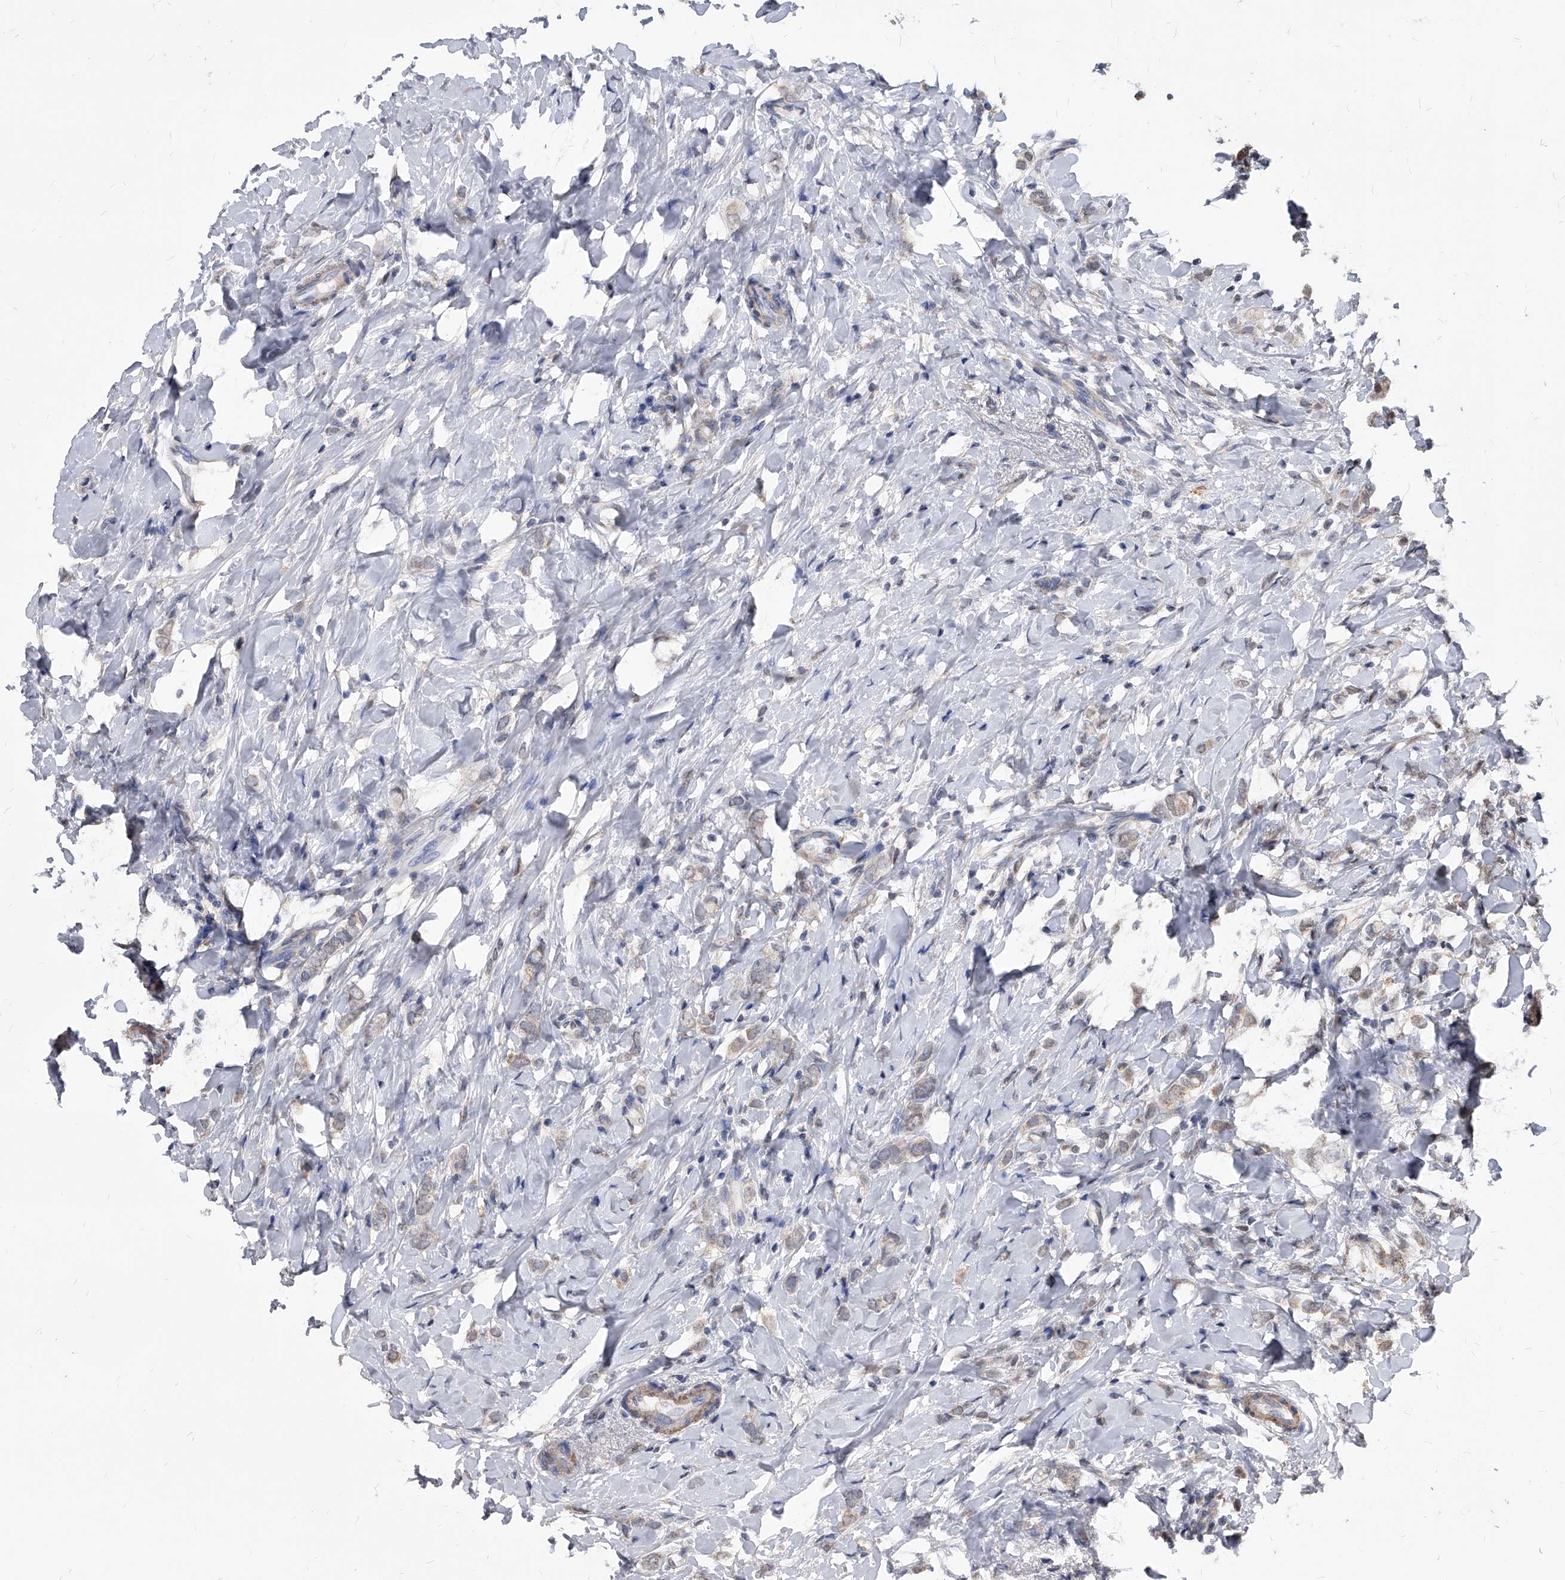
{"staining": {"intensity": "weak", "quantity": "<25%", "location": "cytoplasmic/membranous"}, "tissue": "breast cancer", "cell_type": "Tumor cells", "image_type": "cancer", "snomed": [{"axis": "morphology", "description": "Normal tissue, NOS"}, {"axis": "morphology", "description": "Lobular carcinoma"}, {"axis": "topography", "description": "Breast"}], "caption": "Breast cancer stained for a protein using IHC displays no staining tumor cells.", "gene": "DUSP22", "patient": {"sex": "female", "age": 47}}